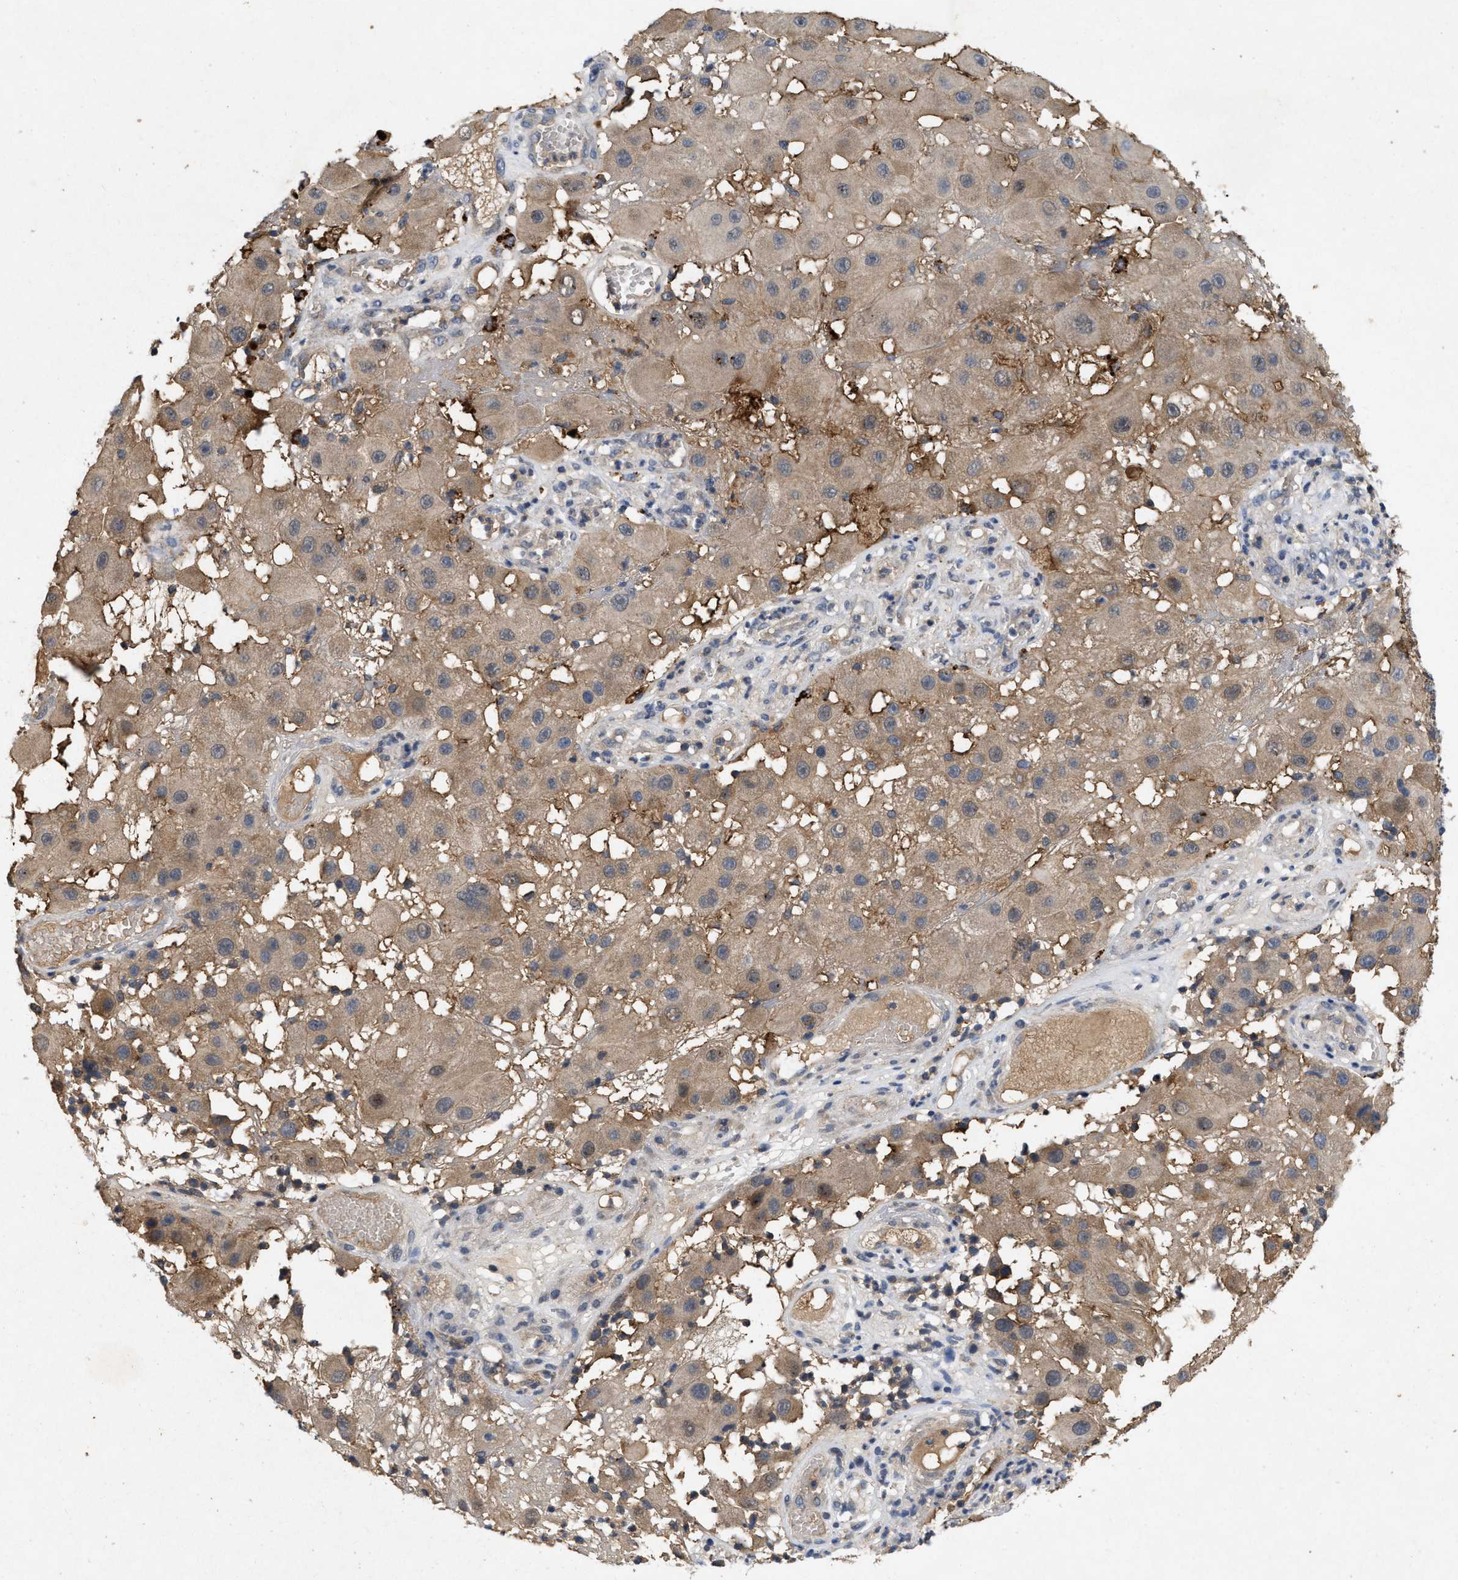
{"staining": {"intensity": "moderate", "quantity": ">75%", "location": "cytoplasmic/membranous"}, "tissue": "melanoma", "cell_type": "Tumor cells", "image_type": "cancer", "snomed": [{"axis": "morphology", "description": "Malignant melanoma, NOS"}, {"axis": "topography", "description": "Skin"}], "caption": "The micrograph exhibits staining of malignant melanoma, revealing moderate cytoplasmic/membranous protein positivity (brown color) within tumor cells.", "gene": "LPAR2", "patient": {"sex": "female", "age": 81}}